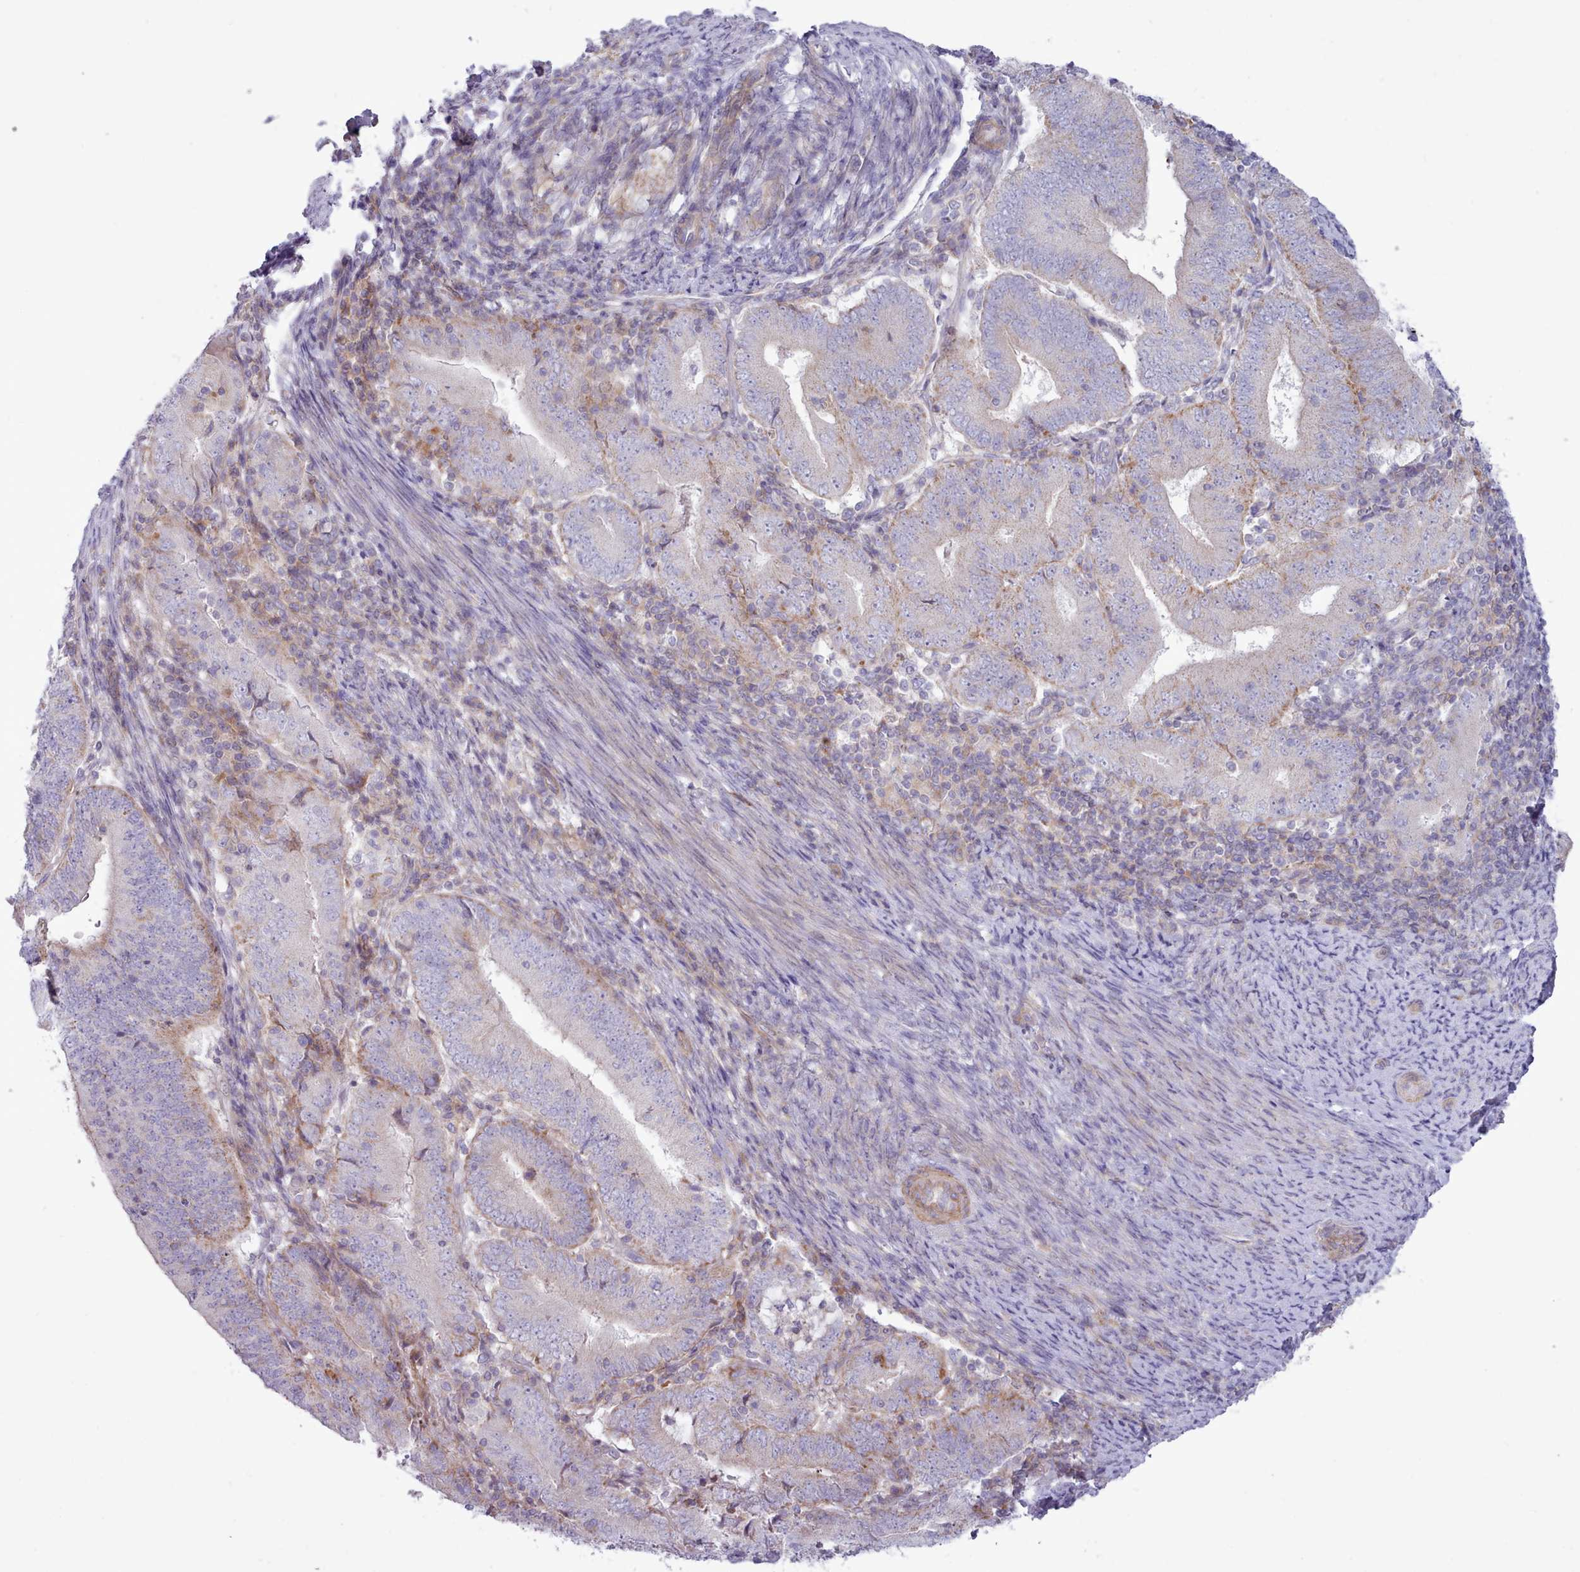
{"staining": {"intensity": "weak", "quantity": "<25%", "location": "cytoplasmic/membranous"}, "tissue": "endometrial cancer", "cell_type": "Tumor cells", "image_type": "cancer", "snomed": [{"axis": "morphology", "description": "Adenocarcinoma, NOS"}, {"axis": "topography", "description": "Endometrium"}], "caption": "This is an IHC image of human endometrial cancer (adenocarcinoma). There is no positivity in tumor cells.", "gene": "TENT4B", "patient": {"sex": "female", "age": 70}}